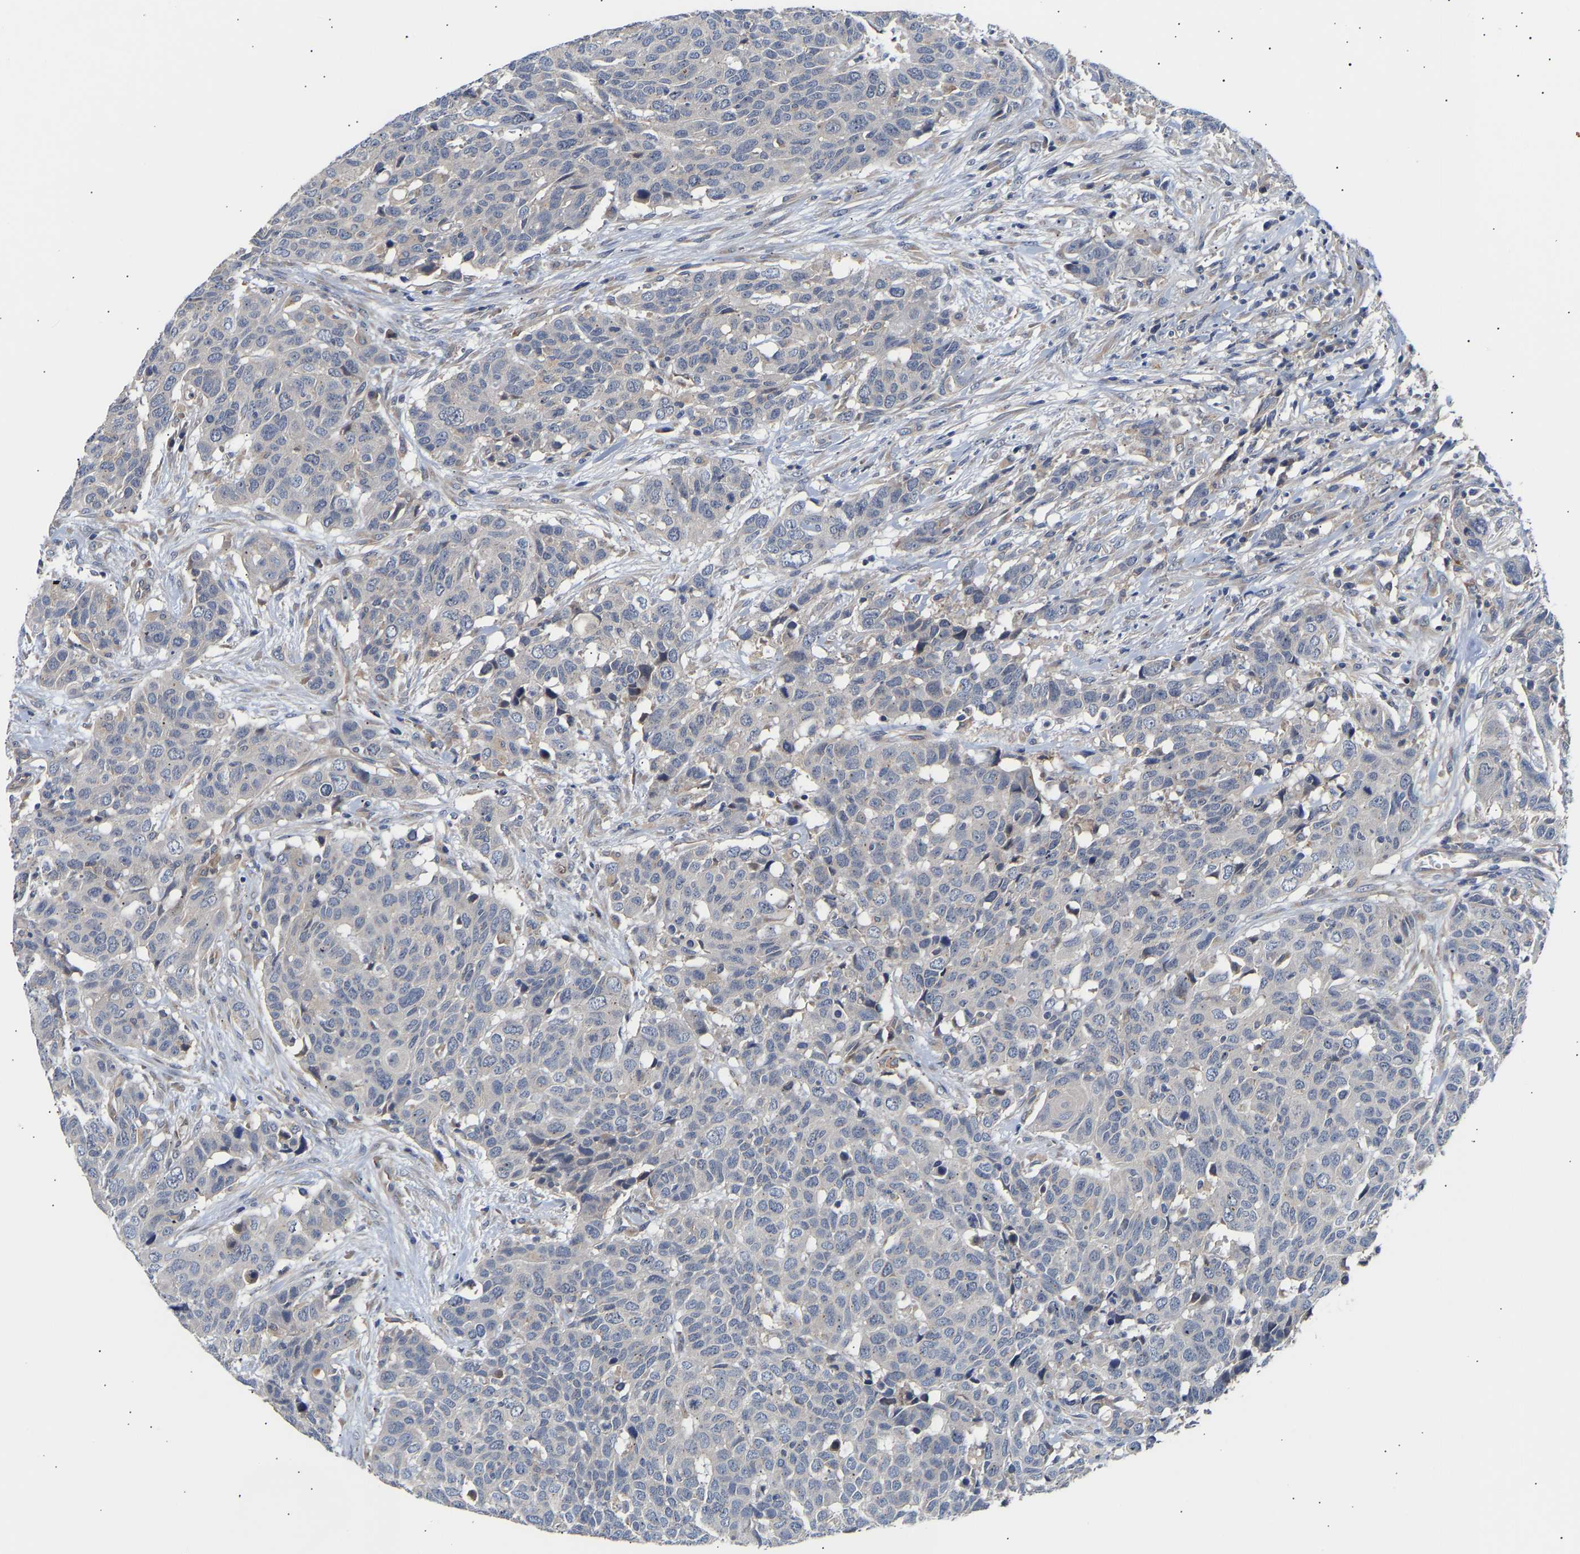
{"staining": {"intensity": "negative", "quantity": "none", "location": "none"}, "tissue": "head and neck cancer", "cell_type": "Tumor cells", "image_type": "cancer", "snomed": [{"axis": "morphology", "description": "Squamous cell carcinoma, NOS"}, {"axis": "topography", "description": "Head-Neck"}], "caption": "Immunohistochemistry (IHC) photomicrograph of head and neck cancer (squamous cell carcinoma) stained for a protein (brown), which exhibits no expression in tumor cells. (DAB IHC visualized using brightfield microscopy, high magnification).", "gene": "KASH5", "patient": {"sex": "male", "age": 66}}